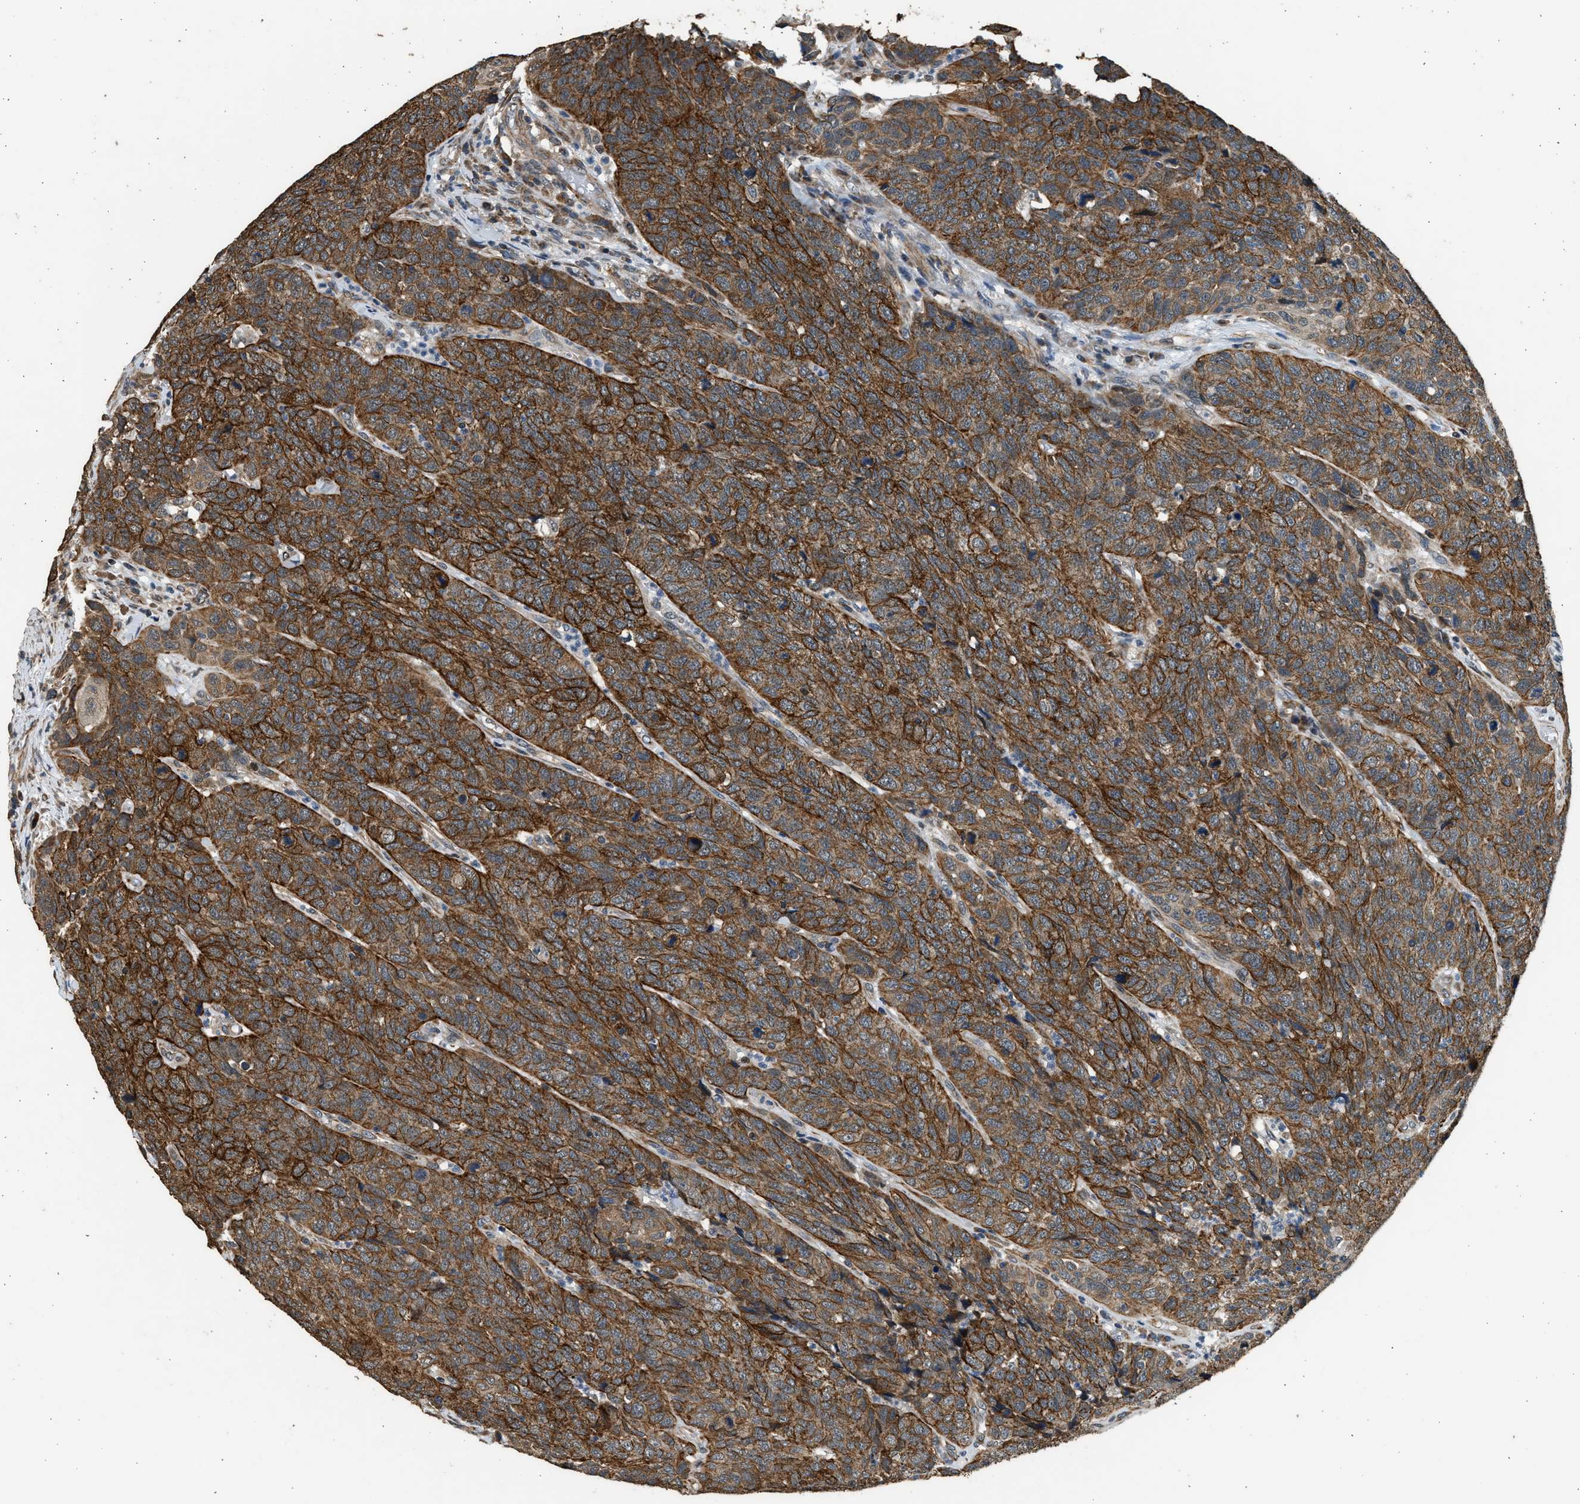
{"staining": {"intensity": "strong", "quantity": ">75%", "location": "cytoplasmic/membranous"}, "tissue": "head and neck cancer", "cell_type": "Tumor cells", "image_type": "cancer", "snomed": [{"axis": "morphology", "description": "Squamous cell carcinoma, NOS"}, {"axis": "topography", "description": "Head-Neck"}], "caption": "DAB (3,3'-diaminobenzidine) immunohistochemical staining of human squamous cell carcinoma (head and neck) demonstrates strong cytoplasmic/membranous protein expression in approximately >75% of tumor cells.", "gene": "PCLO", "patient": {"sex": "male", "age": 66}}